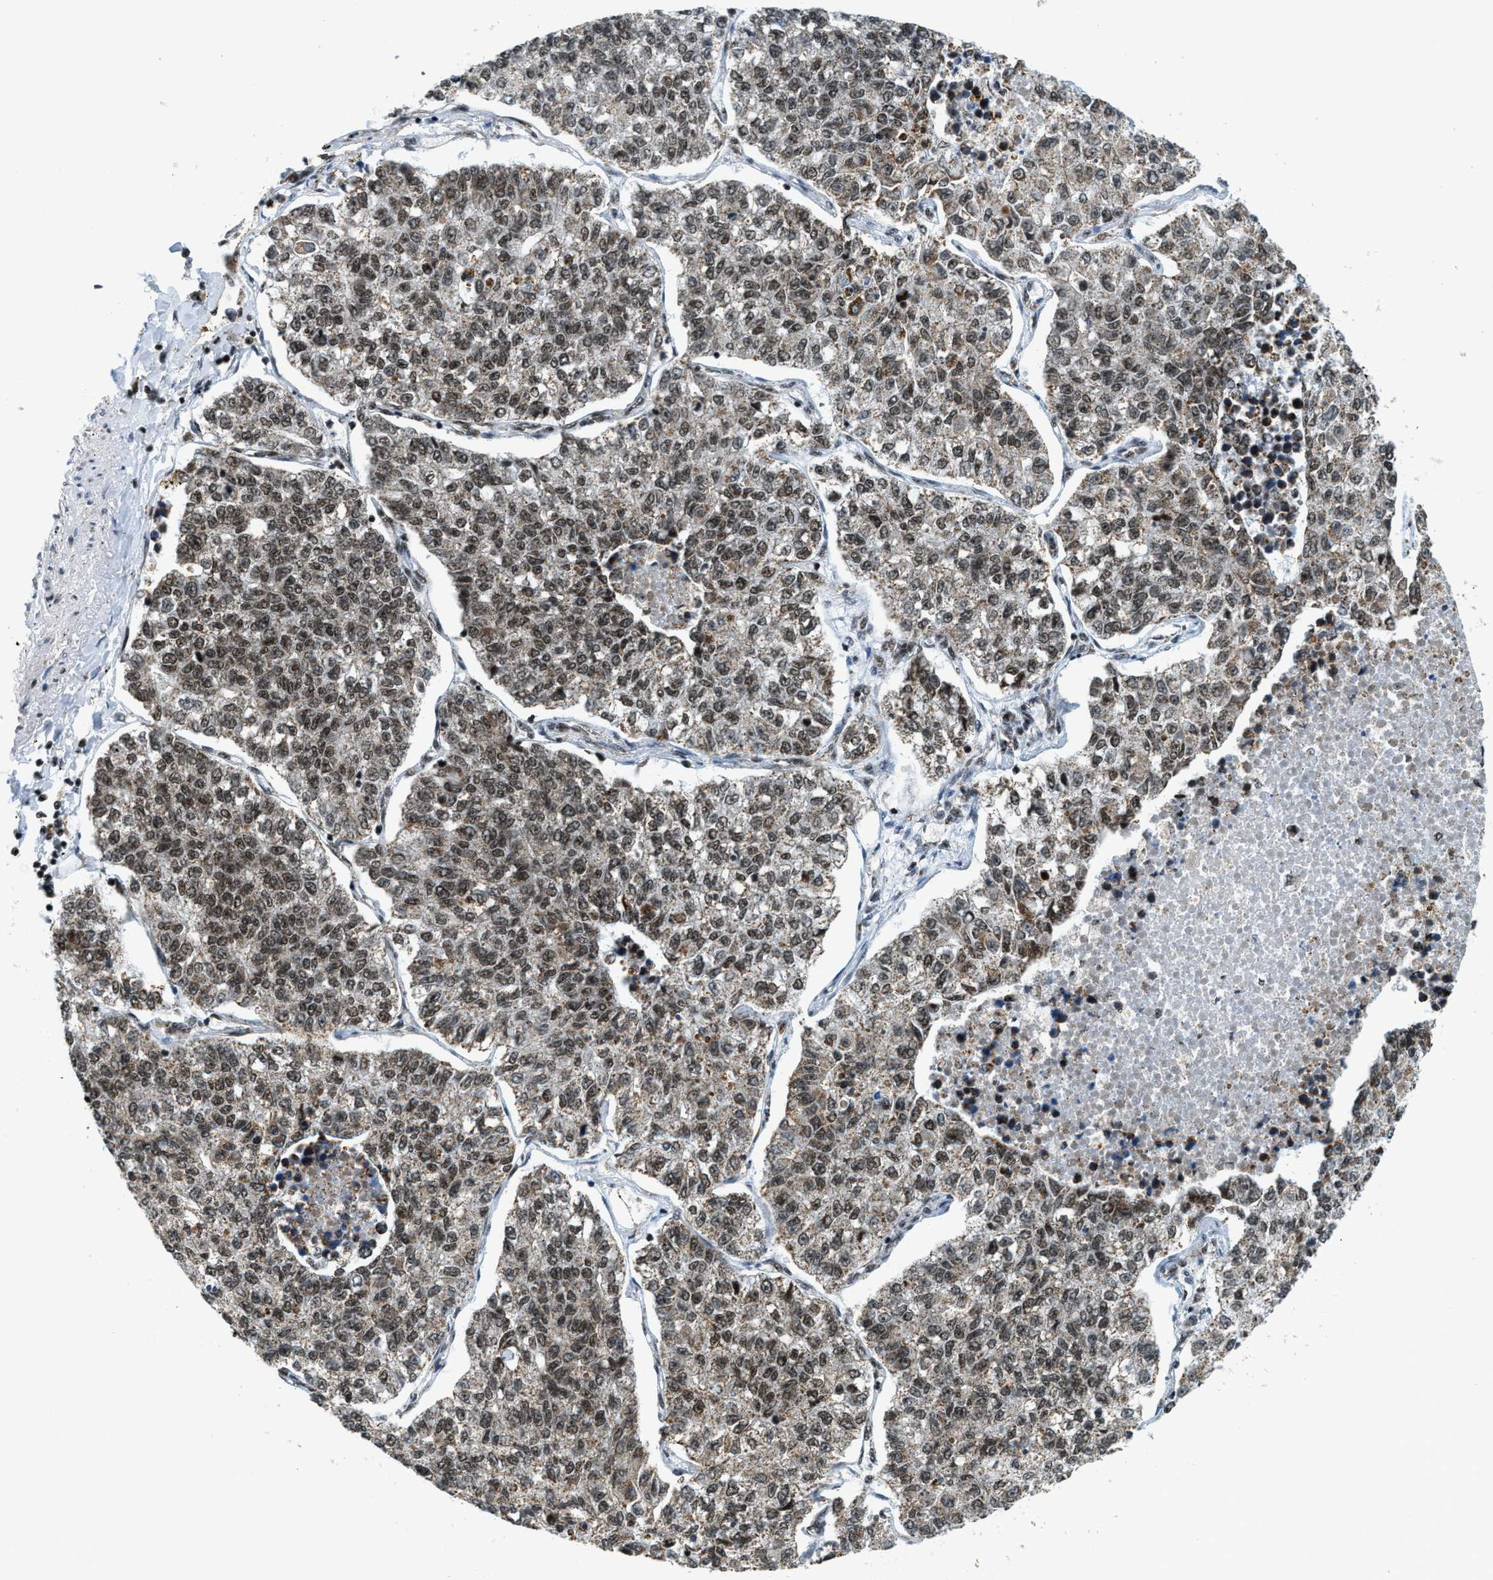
{"staining": {"intensity": "moderate", "quantity": ">75%", "location": "nuclear"}, "tissue": "lung cancer", "cell_type": "Tumor cells", "image_type": "cancer", "snomed": [{"axis": "morphology", "description": "Adenocarcinoma, NOS"}, {"axis": "topography", "description": "Lung"}], "caption": "DAB immunohistochemical staining of human lung cancer (adenocarcinoma) displays moderate nuclear protein positivity in approximately >75% of tumor cells. The protein is stained brown, and the nuclei are stained in blue (DAB IHC with brightfield microscopy, high magnification).", "gene": "GABPB1", "patient": {"sex": "male", "age": 49}}